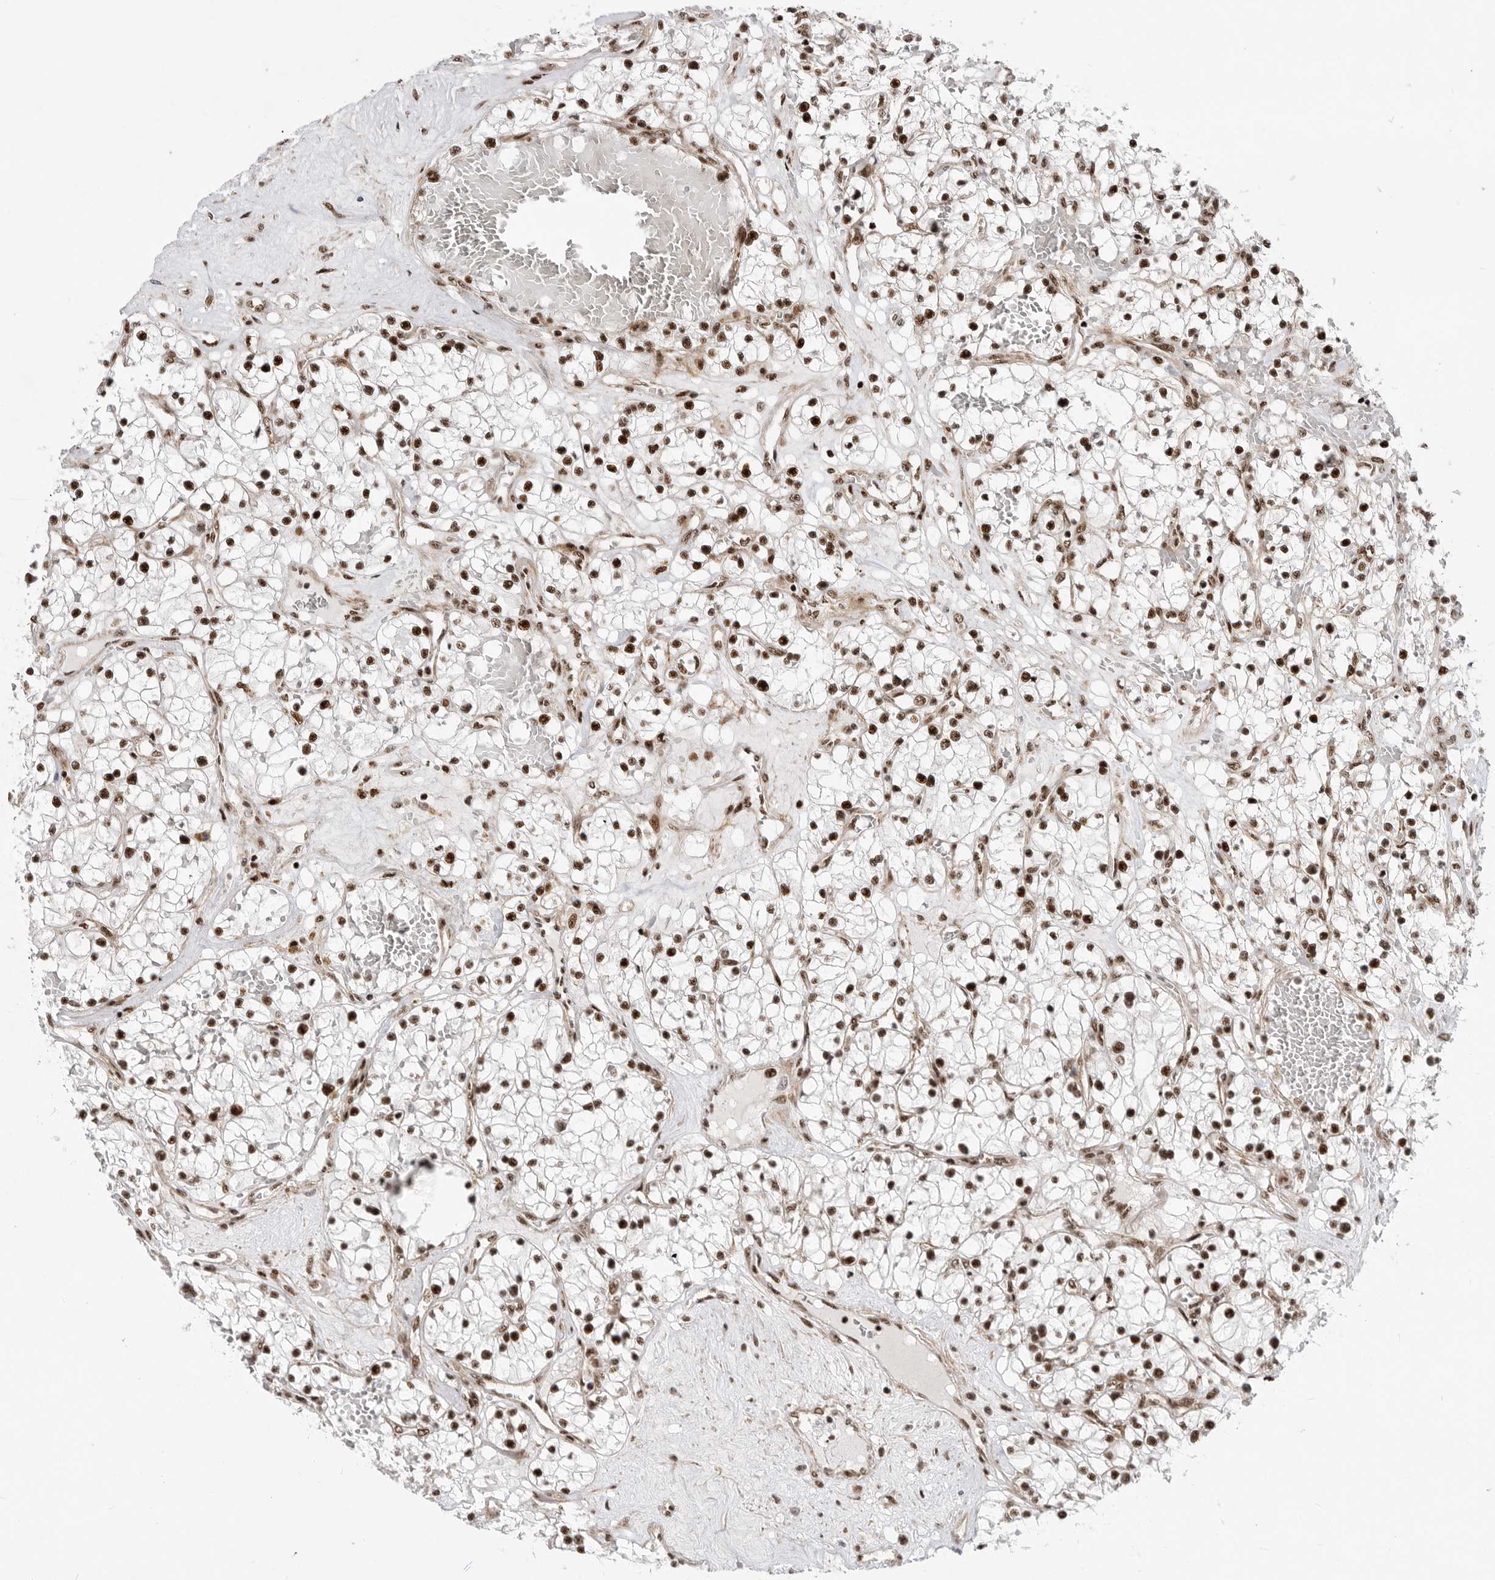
{"staining": {"intensity": "strong", "quantity": ">75%", "location": "nuclear"}, "tissue": "renal cancer", "cell_type": "Tumor cells", "image_type": "cancer", "snomed": [{"axis": "morphology", "description": "Normal tissue, NOS"}, {"axis": "morphology", "description": "Adenocarcinoma, NOS"}, {"axis": "topography", "description": "Kidney"}], "caption": "An immunohistochemistry (IHC) histopathology image of tumor tissue is shown. Protein staining in brown highlights strong nuclear positivity in renal adenocarcinoma within tumor cells. (DAB (3,3'-diaminobenzidine) IHC, brown staining for protein, blue staining for nuclei).", "gene": "GPATCH2", "patient": {"sex": "male", "age": 68}}